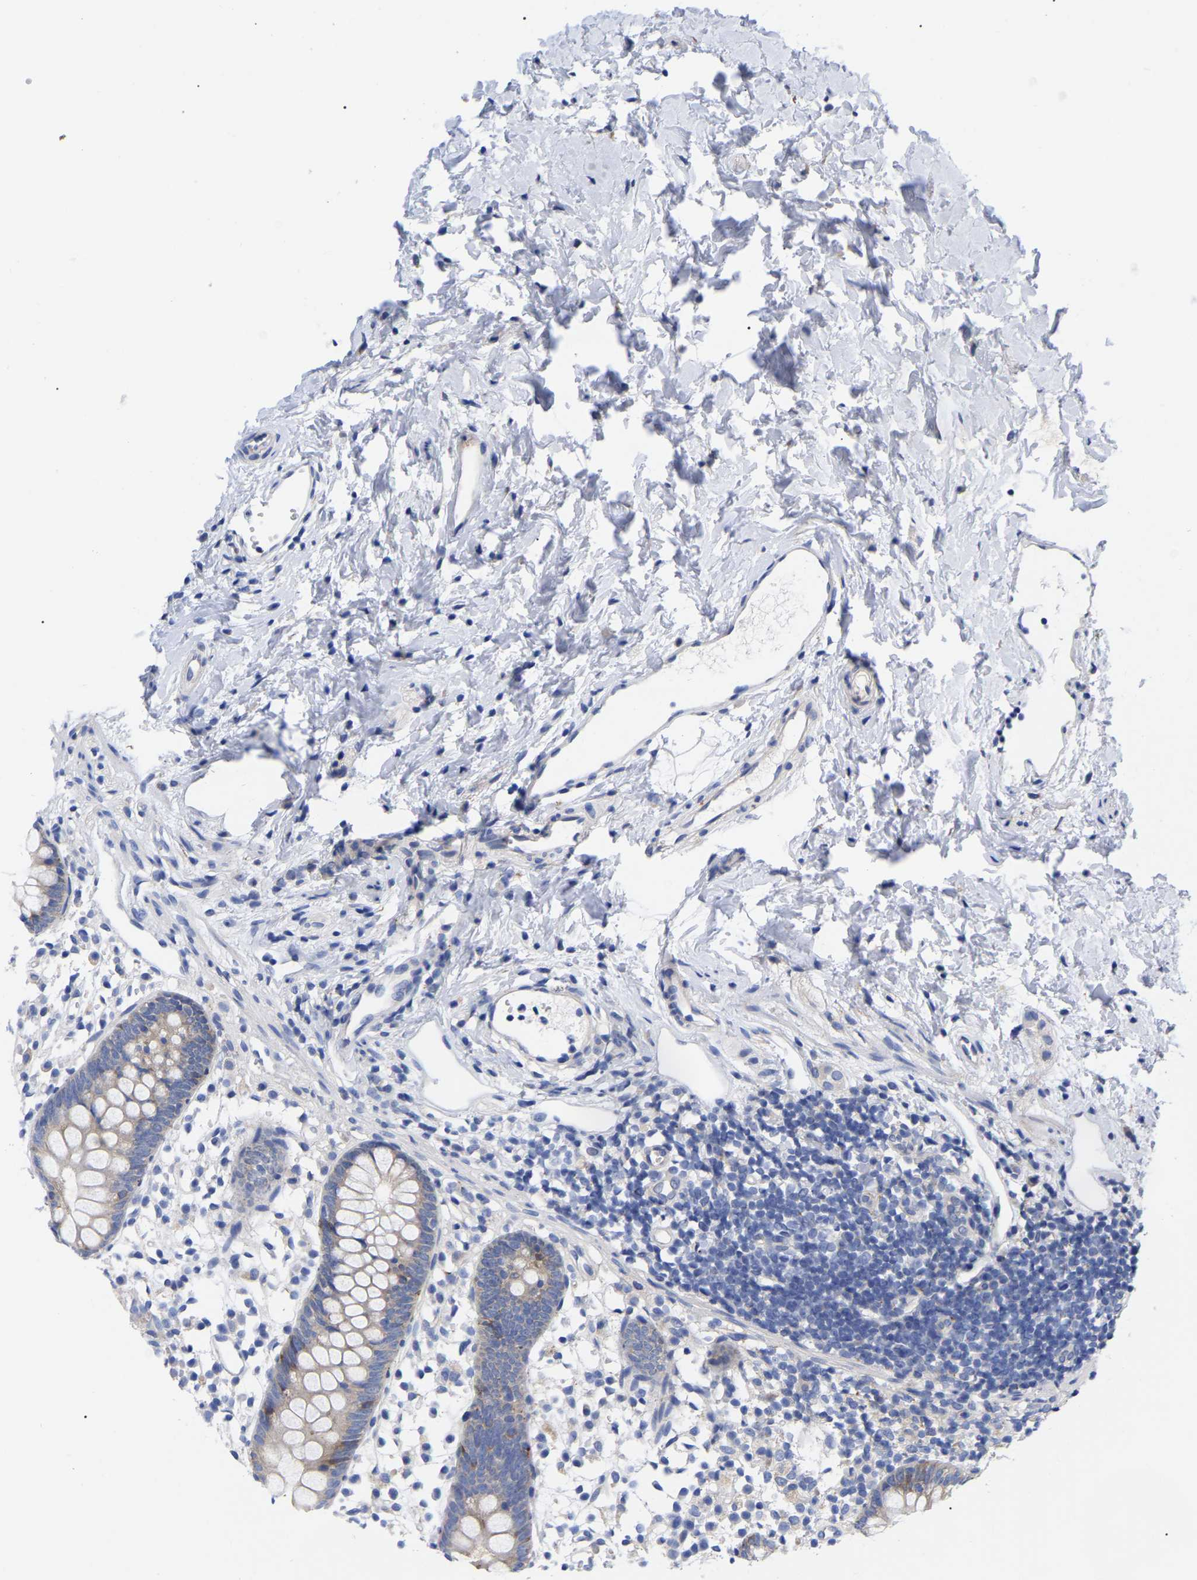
{"staining": {"intensity": "moderate", "quantity": ">75%", "location": "cytoplasmic/membranous"}, "tissue": "appendix", "cell_type": "Glandular cells", "image_type": "normal", "snomed": [{"axis": "morphology", "description": "Normal tissue, NOS"}, {"axis": "topography", "description": "Appendix"}], "caption": "Glandular cells exhibit medium levels of moderate cytoplasmic/membranous expression in about >75% of cells in unremarkable human appendix. The protein is stained brown, and the nuclei are stained in blue (DAB (3,3'-diaminobenzidine) IHC with brightfield microscopy, high magnification).", "gene": "CFAP298", "patient": {"sex": "female", "age": 20}}